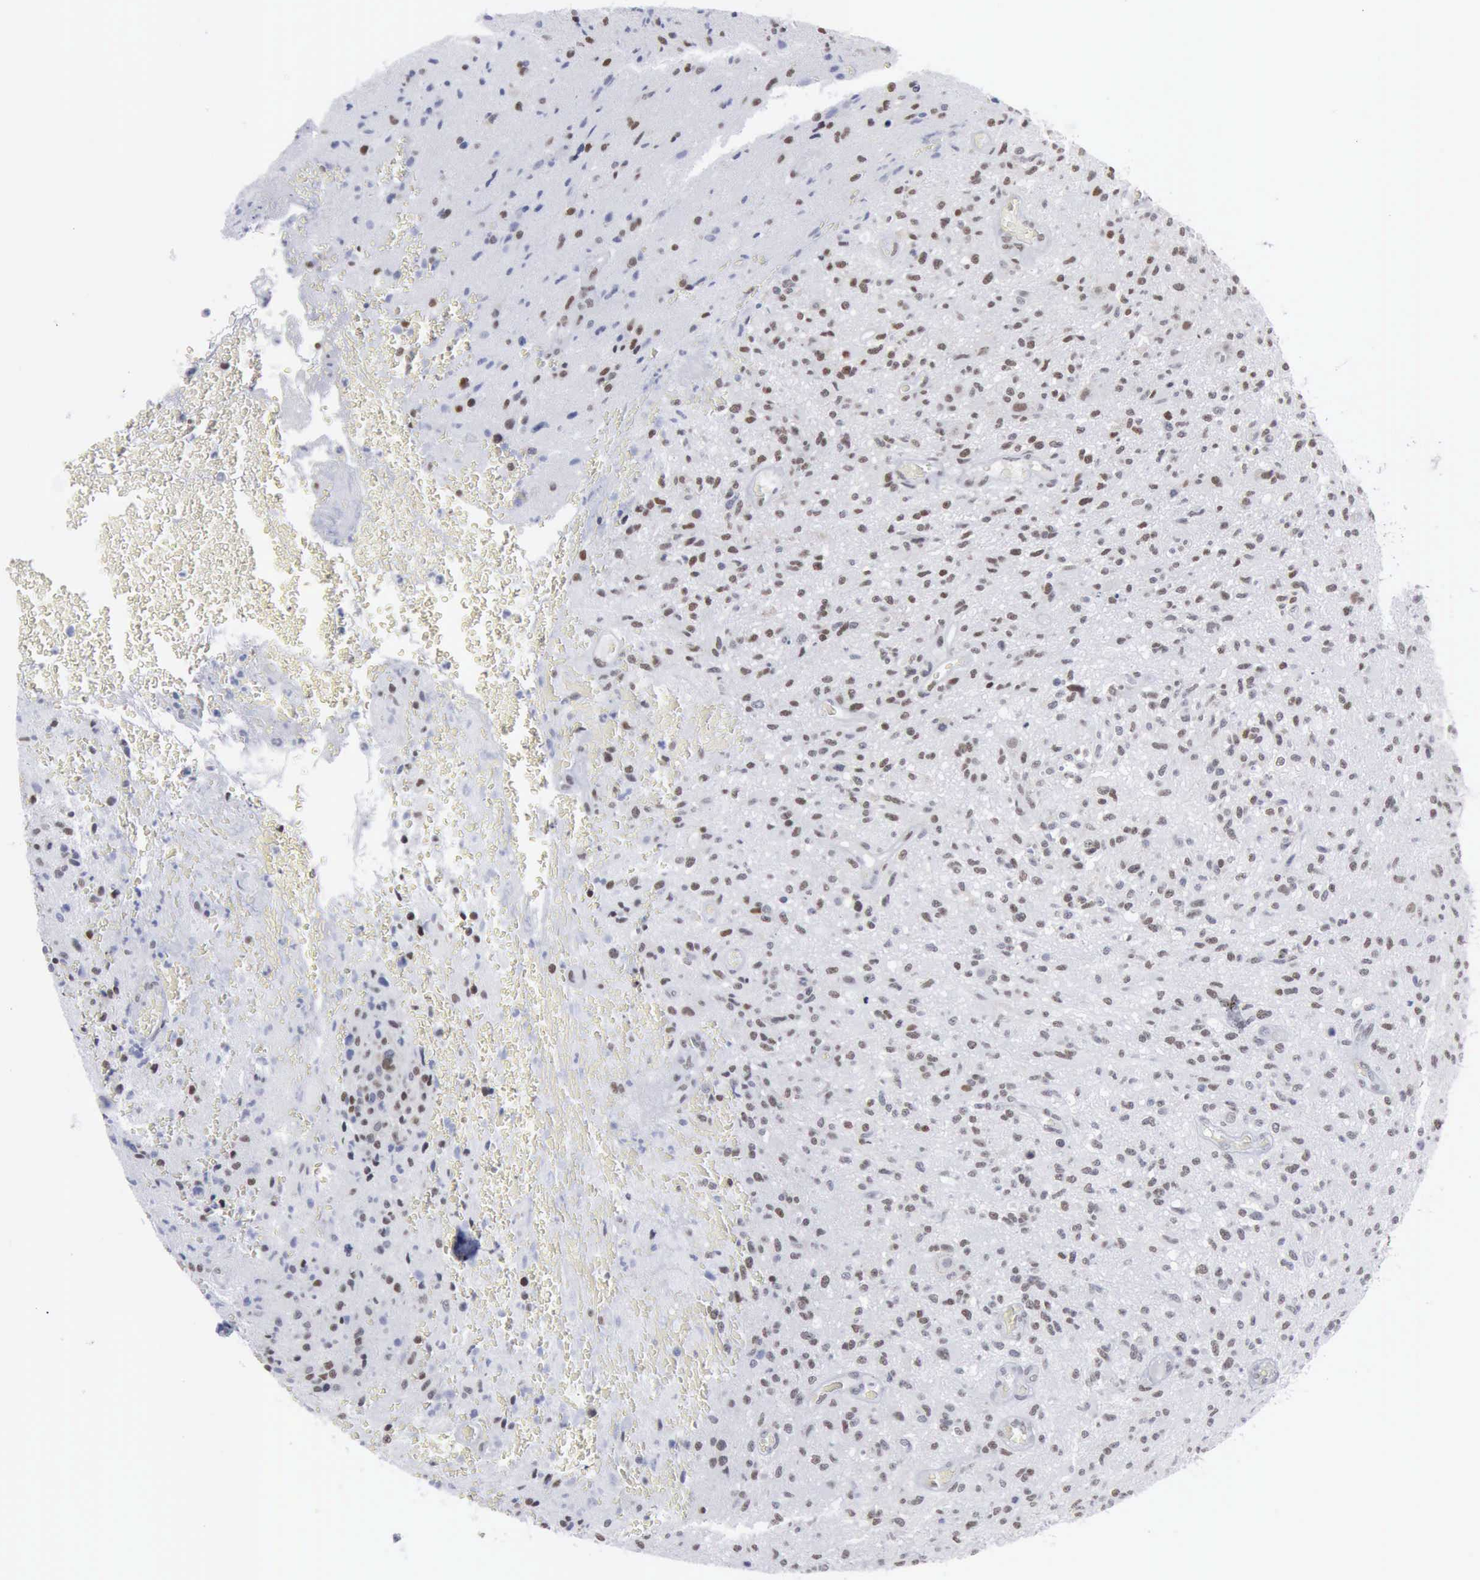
{"staining": {"intensity": "weak", "quantity": "<25%", "location": "nuclear"}, "tissue": "glioma", "cell_type": "Tumor cells", "image_type": "cancer", "snomed": [{"axis": "morphology", "description": "Glioma, malignant, Low grade"}, {"axis": "topography", "description": "Brain"}], "caption": "There is no significant expression in tumor cells of malignant glioma (low-grade).", "gene": "XPA", "patient": {"sex": "female", "age": 46}}